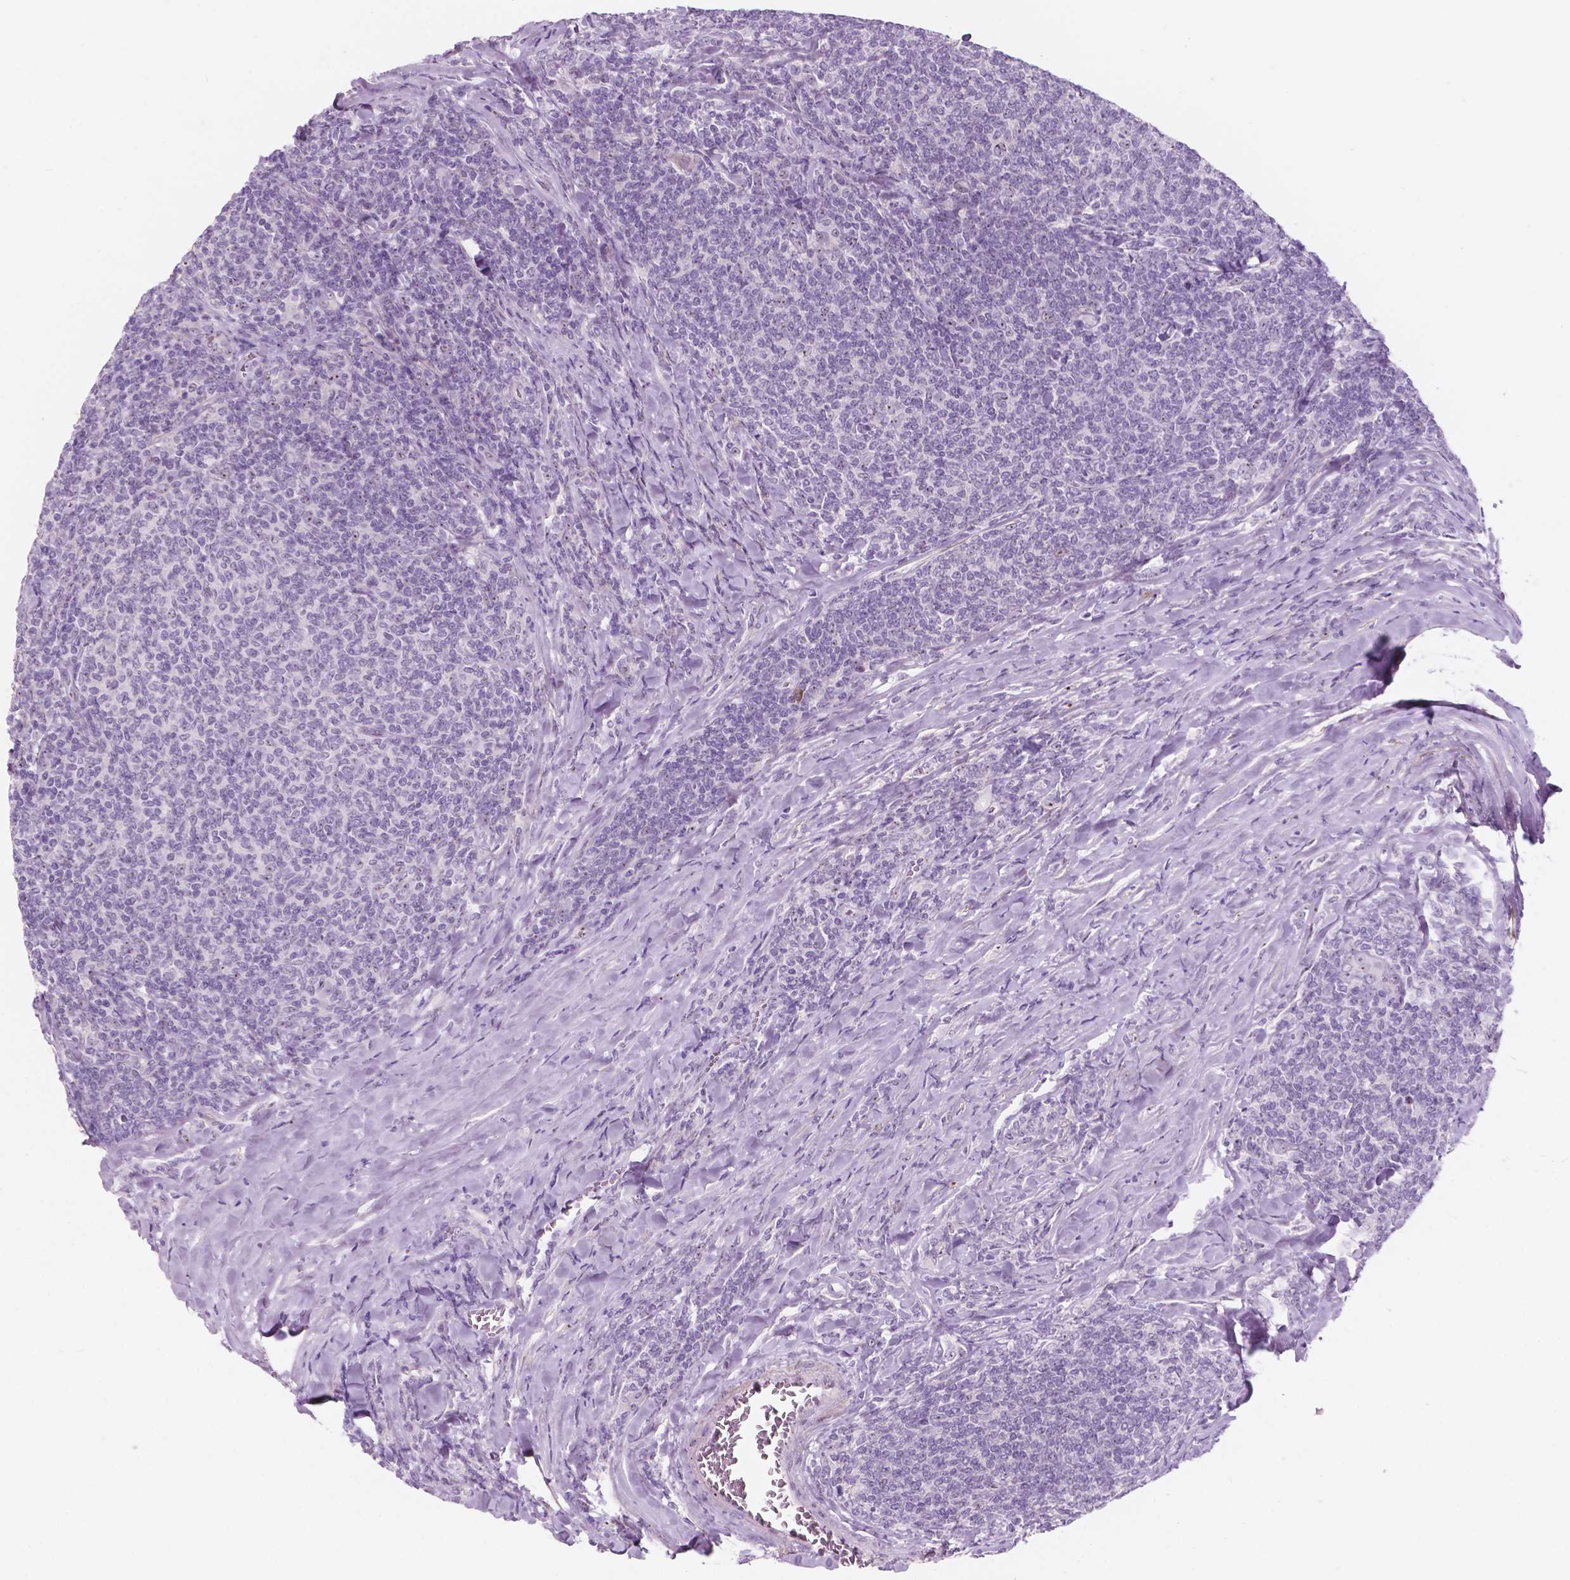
{"staining": {"intensity": "negative", "quantity": "none", "location": "none"}, "tissue": "lymphoma", "cell_type": "Tumor cells", "image_type": "cancer", "snomed": [{"axis": "morphology", "description": "Malignant lymphoma, non-Hodgkin's type, Low grade"}, {"axis": "topography", "description": "Lymph node"}], "caption": "Tumor cells are negative for protein expression in human low-grade malignant lymphoma, non-Hodgkin's type.", "gene": "ZNF853", "patient": {"sex": "male", "age": 52}}